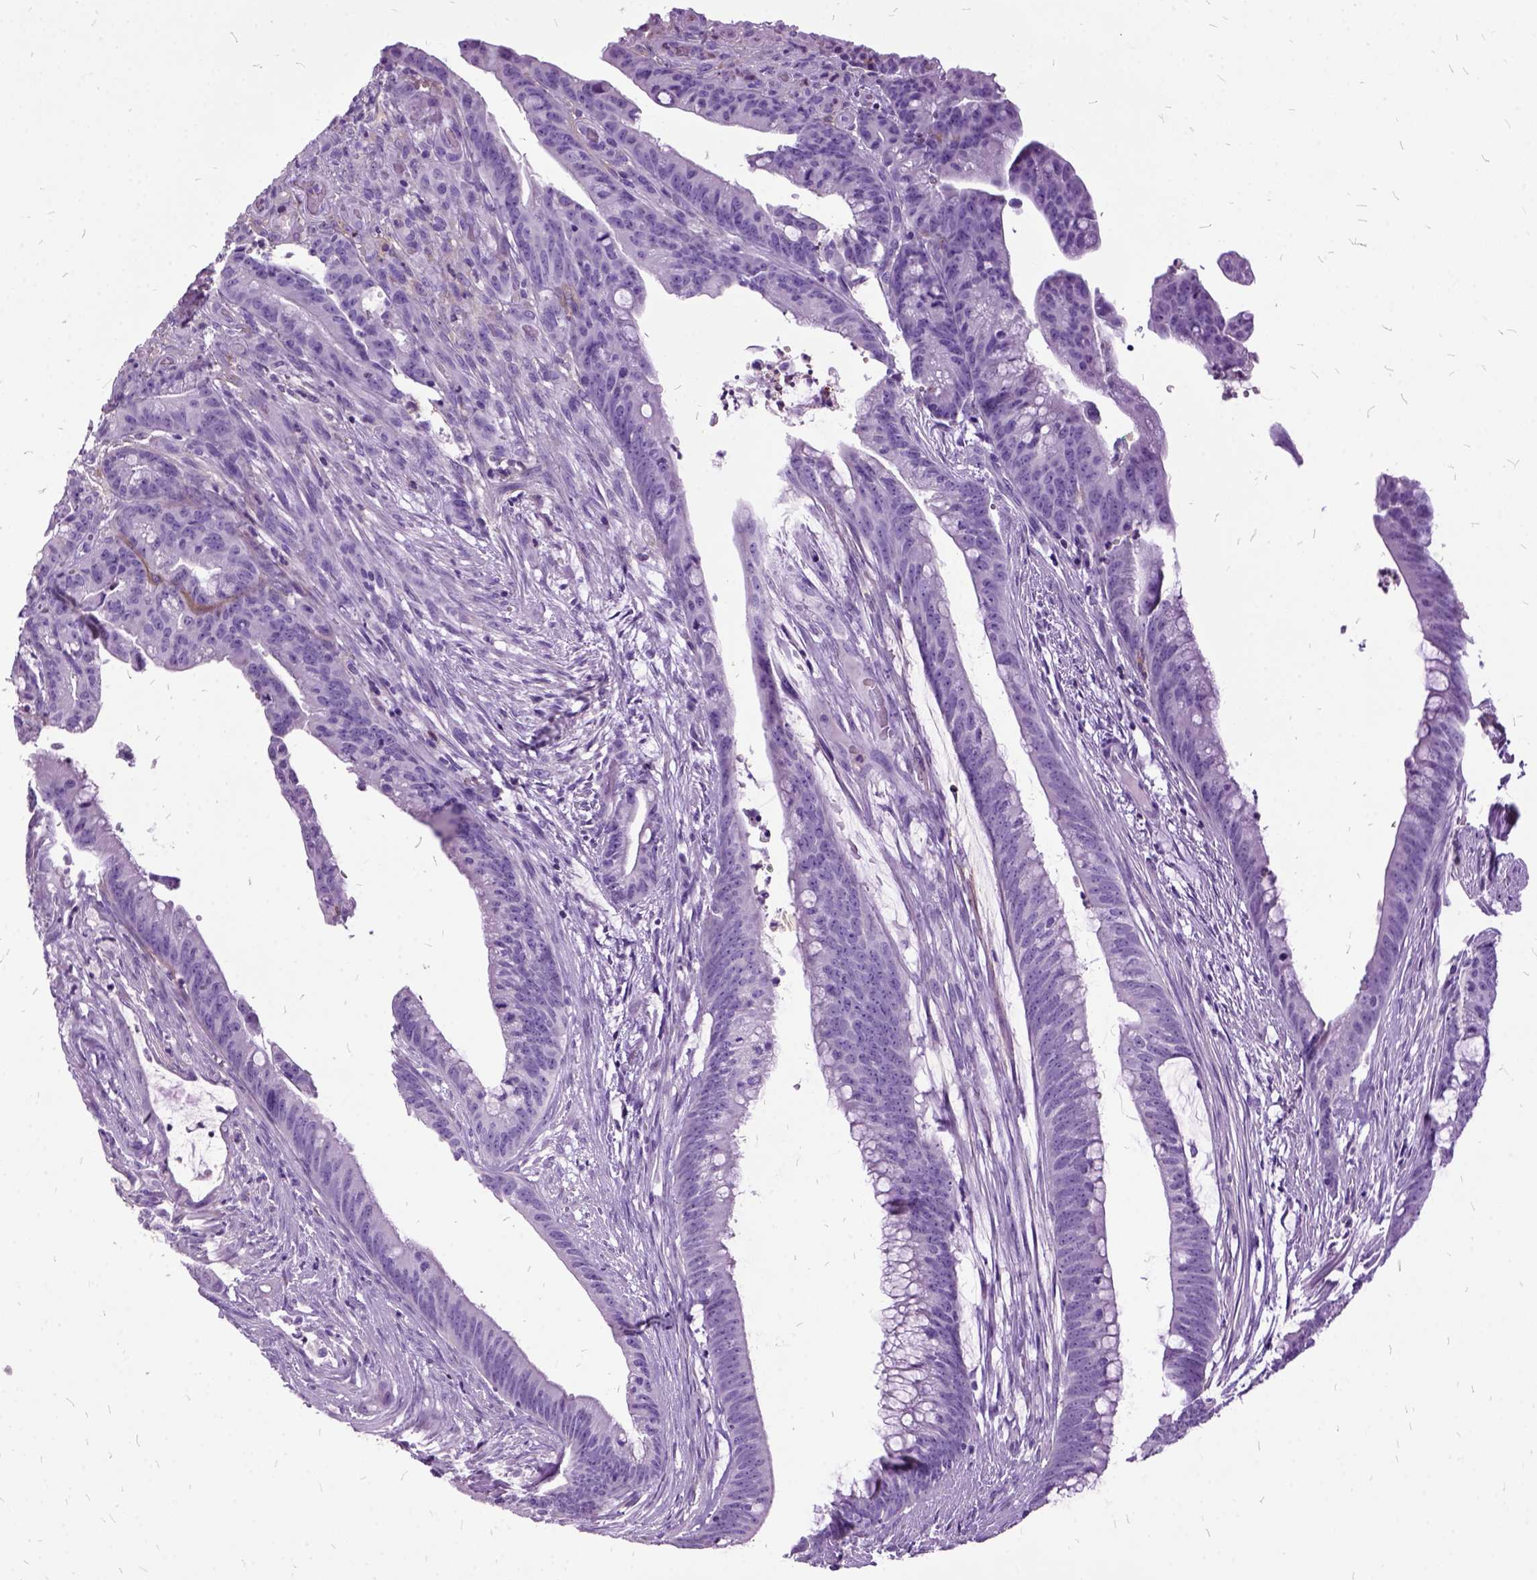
{"staining": {"intensity": "negative", "quantity": "none", "location": "none"}, "tissue": "colorectal cancer", "cell_type": "Tumor cells", "image_type": "cancer", "snomed": [{"axis": "morphology", "description": "Adenocarcinoma, NOS"}, {"axis": "topography", "description": "Colon"}], "caption": "A photomicrograph of human colorectal cancer is negative for staining in tumor cells.", "gene": "MME", "patient": {"sex": "male", "age": 62}}